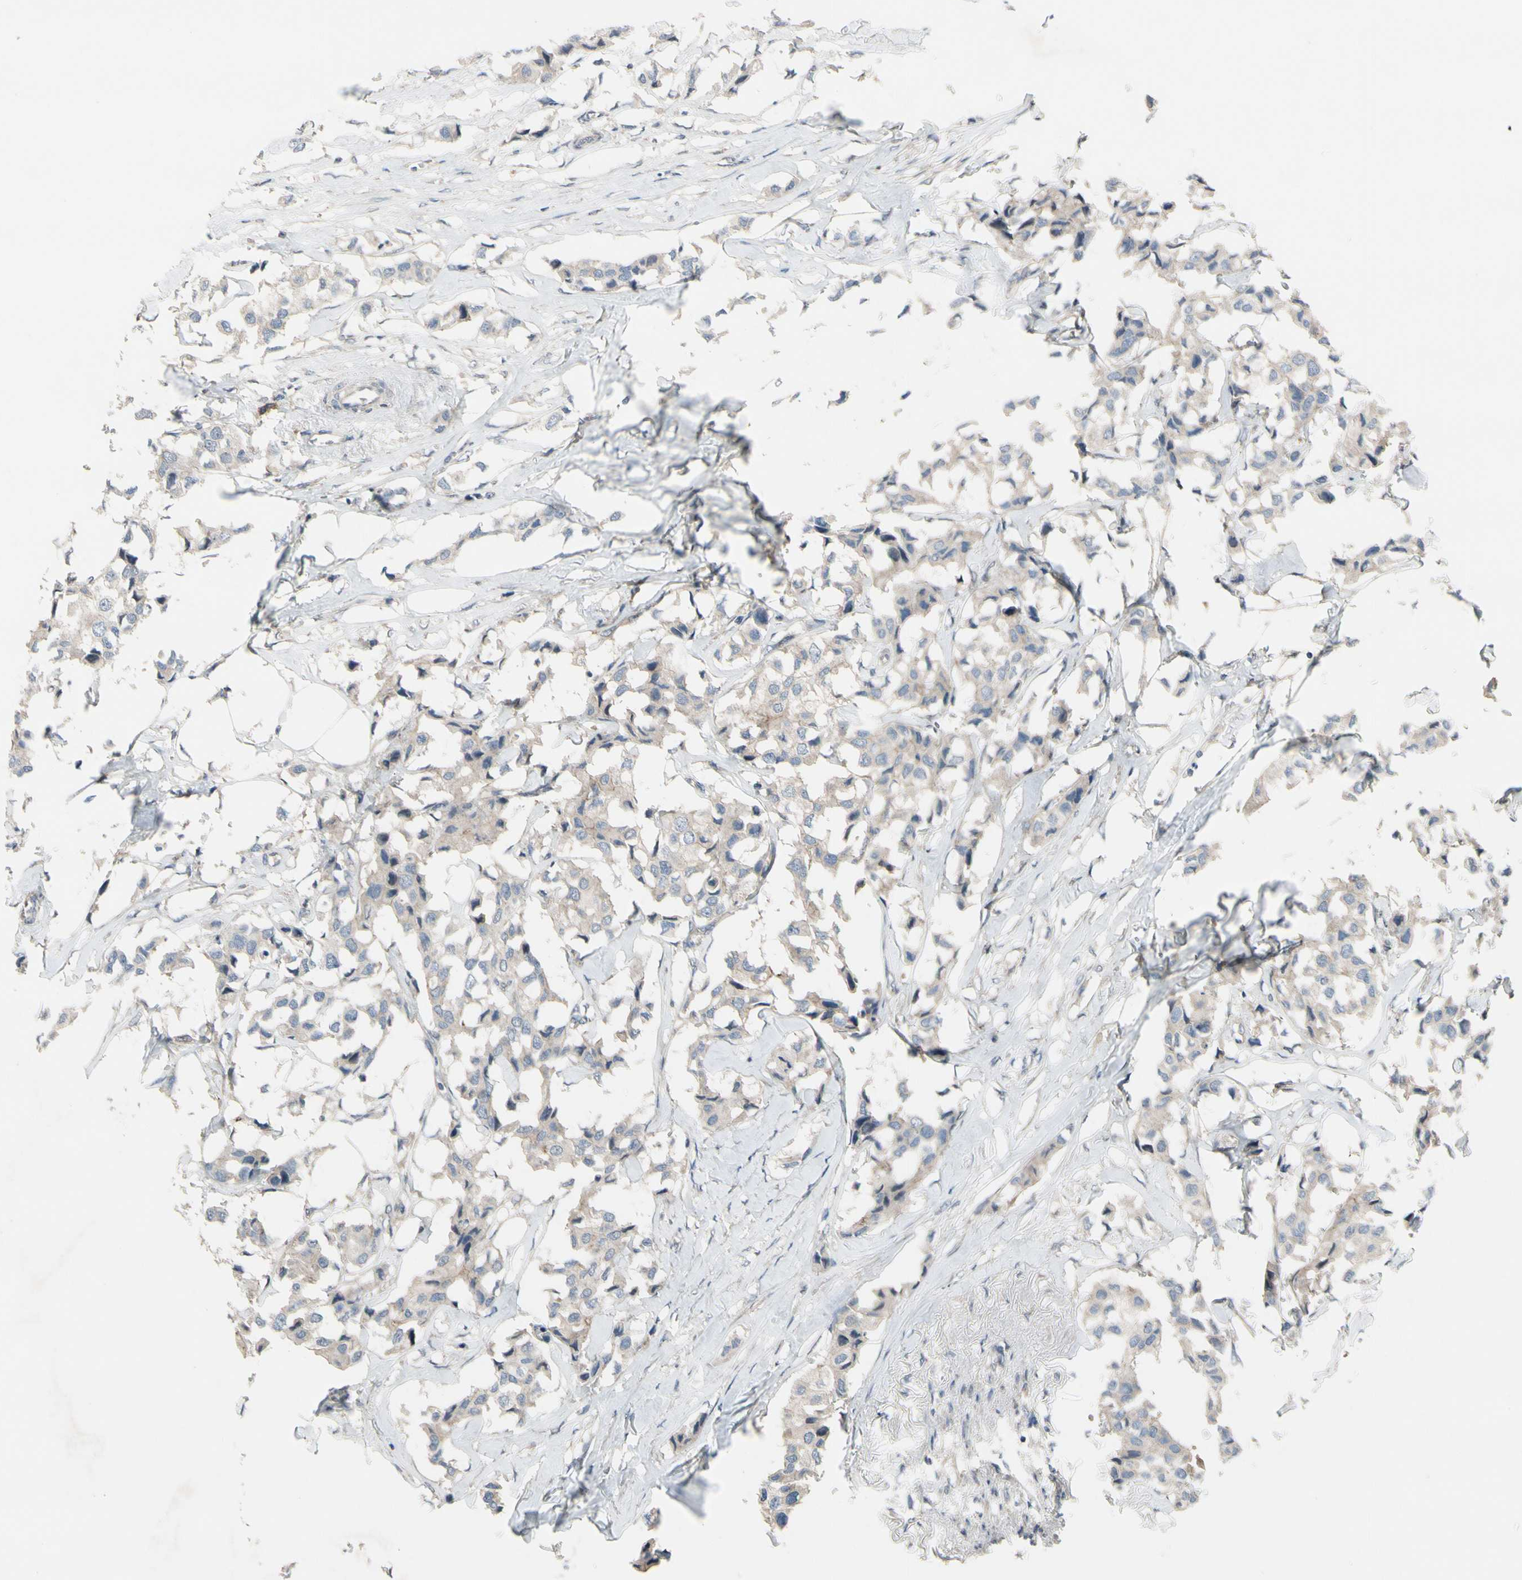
{"staining": {"intensity": "weak", "quantity": "25%-75%", "location": "cytoplasmic/membranous"}, "tissue": "breast cancer", "cell_type": "Tumor cells", "image_type": "cancer", "snomed": [{"axis": "morphology", "description": "Duct carcinoma"}, {"axis": "topography", "description": "Breast"}], "caption": "Protein positivity by immunohistochemistry (IHC) shows weak cytoplasmic/membranous expression in approximately 25%-75% of tumor cells in invasive ductal carcinoma (breast).", "gene": "ICAM5", "patient": {"sex": "female", "age": 80}}